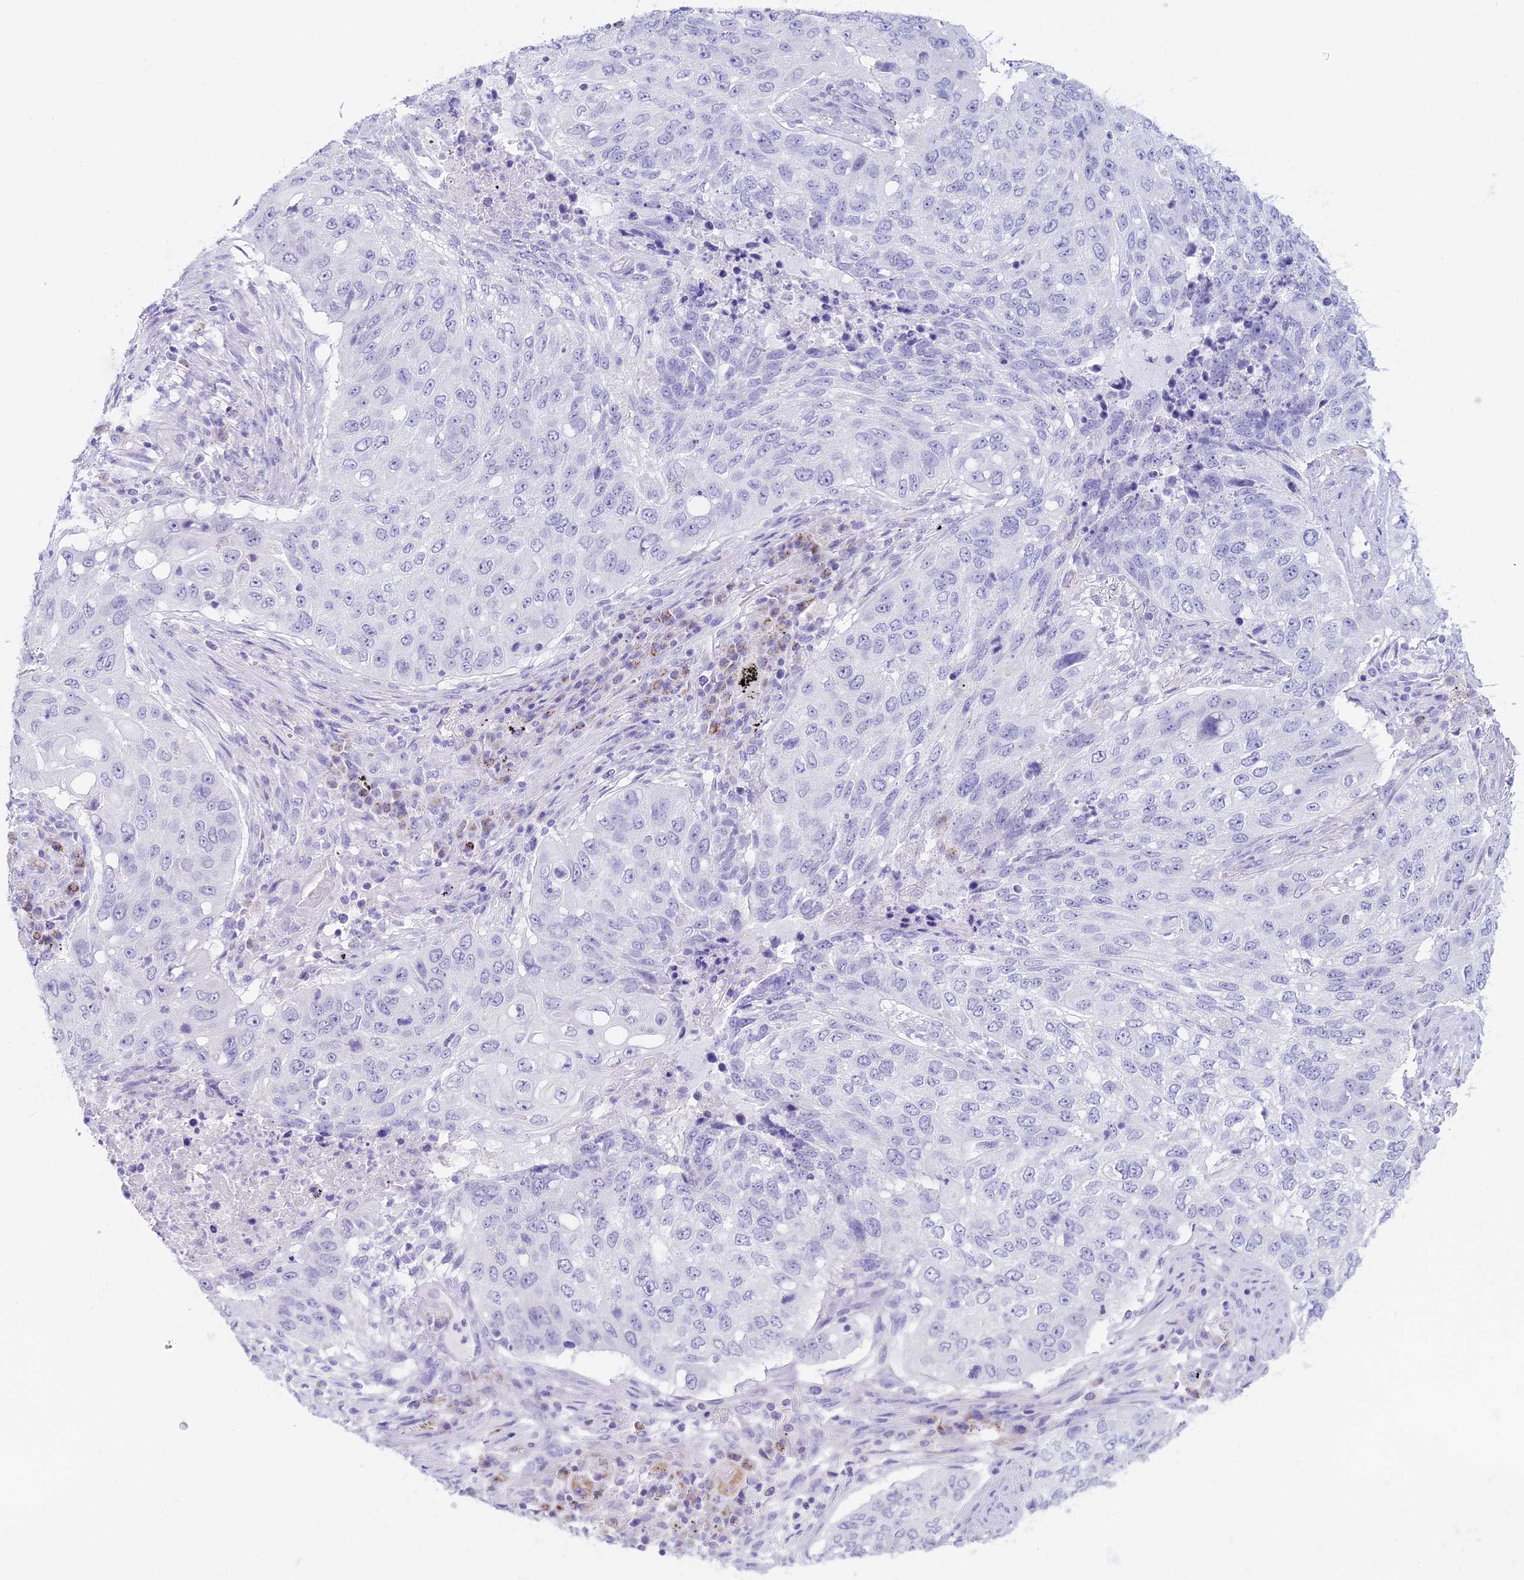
{"staining": {"intensity": "negative", "quantity": "none", "location": "none"}, "tissue": "lung cancer", "cell_type": "Tumor cells", "image_type": "cancer", "snomed": [{"axis": "morphology", "description": "Squamous cell carcinoma, NOS"}, {"axis": "topography", "description": "Lung"}], "caption": "Lung cancer stained for a protein using IHC demonstrates no positivity tumor cells.", "gene": "CGB2", "patient": {"sex": "female", "age": 63}}